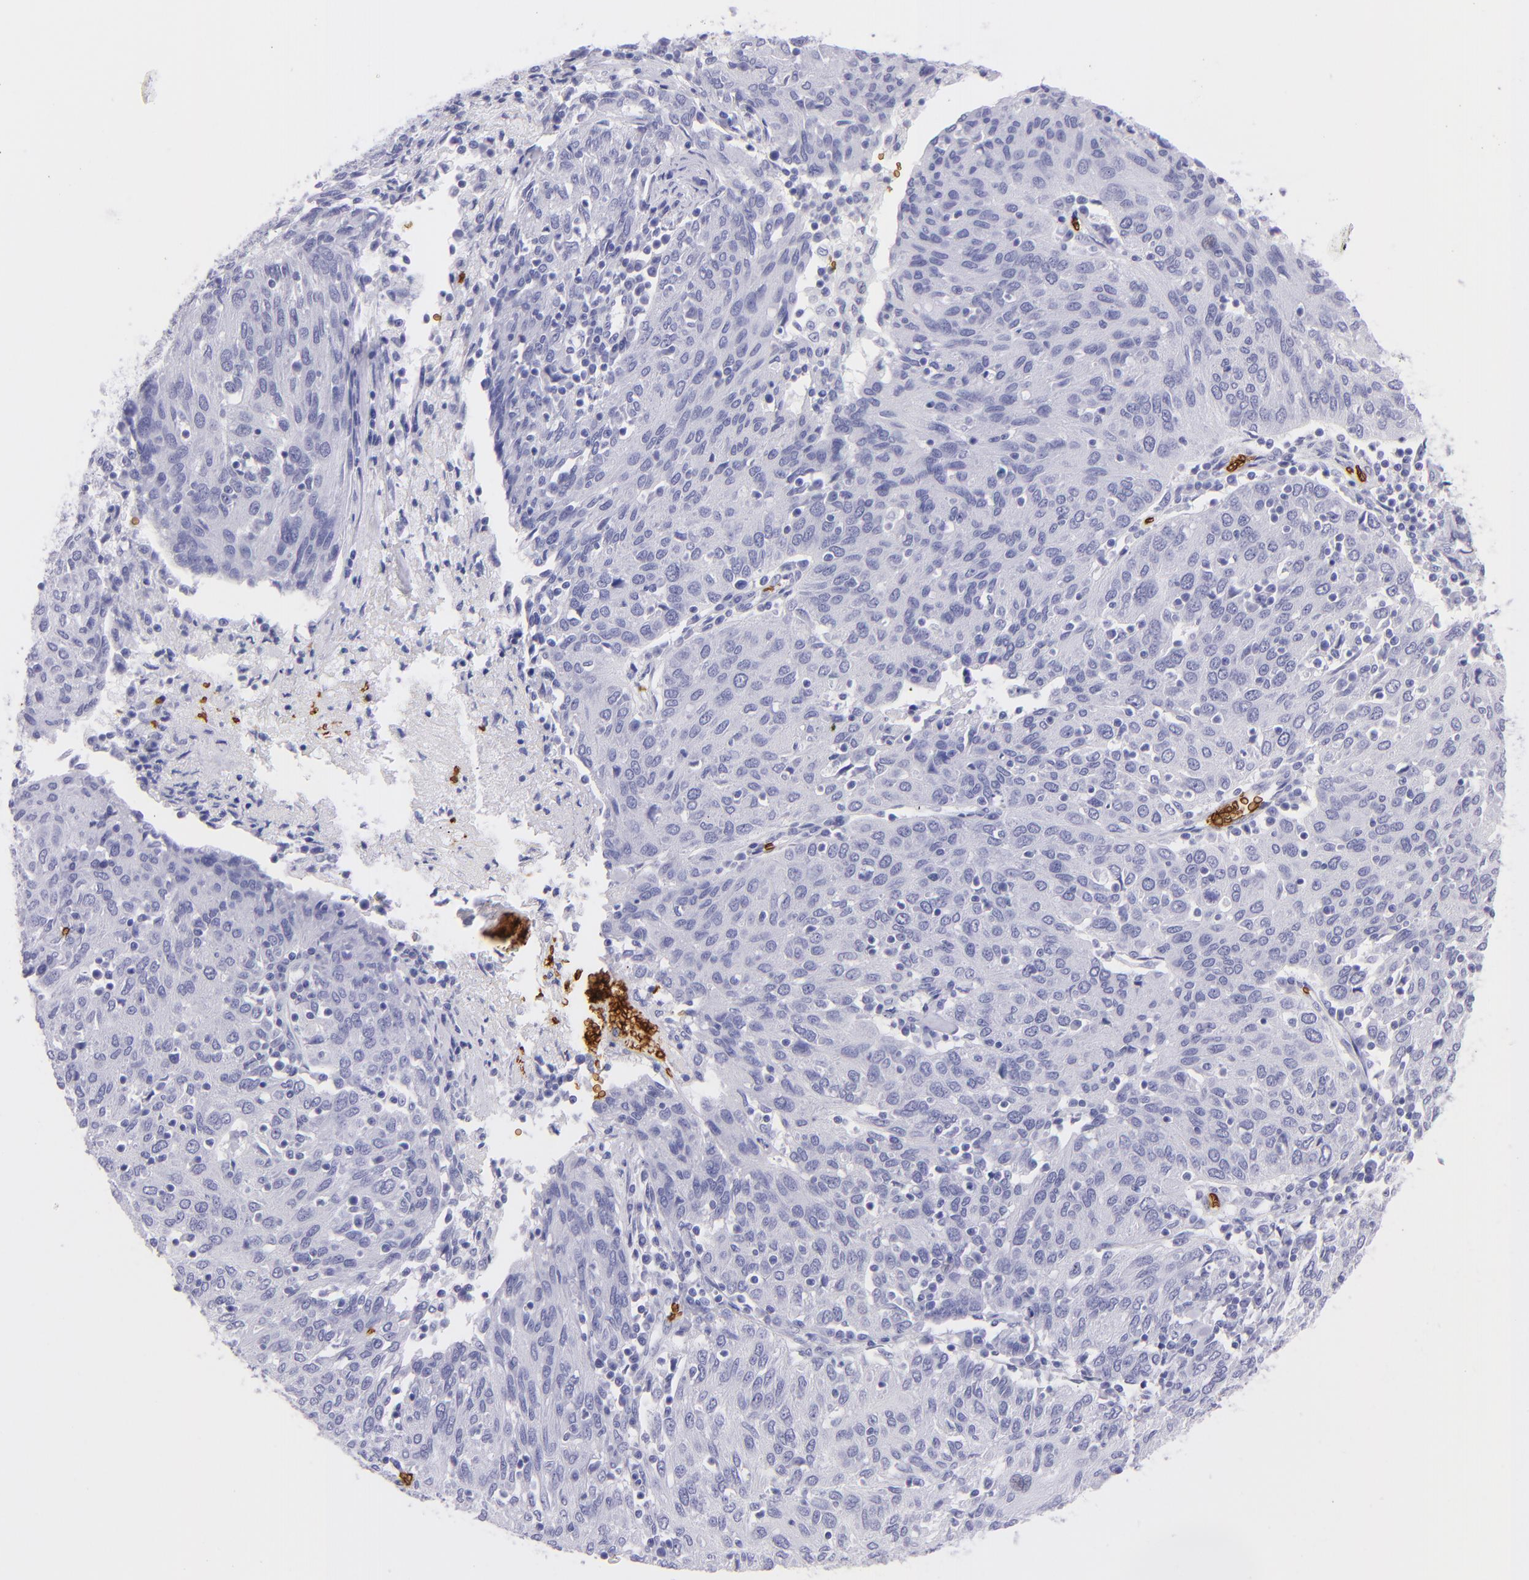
{"staining": {"intensity": "negative", "quantity": "none", "location": "none"}, "tissue": "ovarian cancer", "cell_type": "Tumor cells", "image_type": "cancer", "snomed": [{"axis": "morphology", "description": "Carcinoma, endometroid"}, {"axis": "topography", "description": "Ovary"}], "caption": "Immunohistochemistry (IHC) of human ovarian endometroid carcinoma shows no staining in tumor cells.", "gene": "GYPA", "patient": {"sex": "female", "age": 50}}